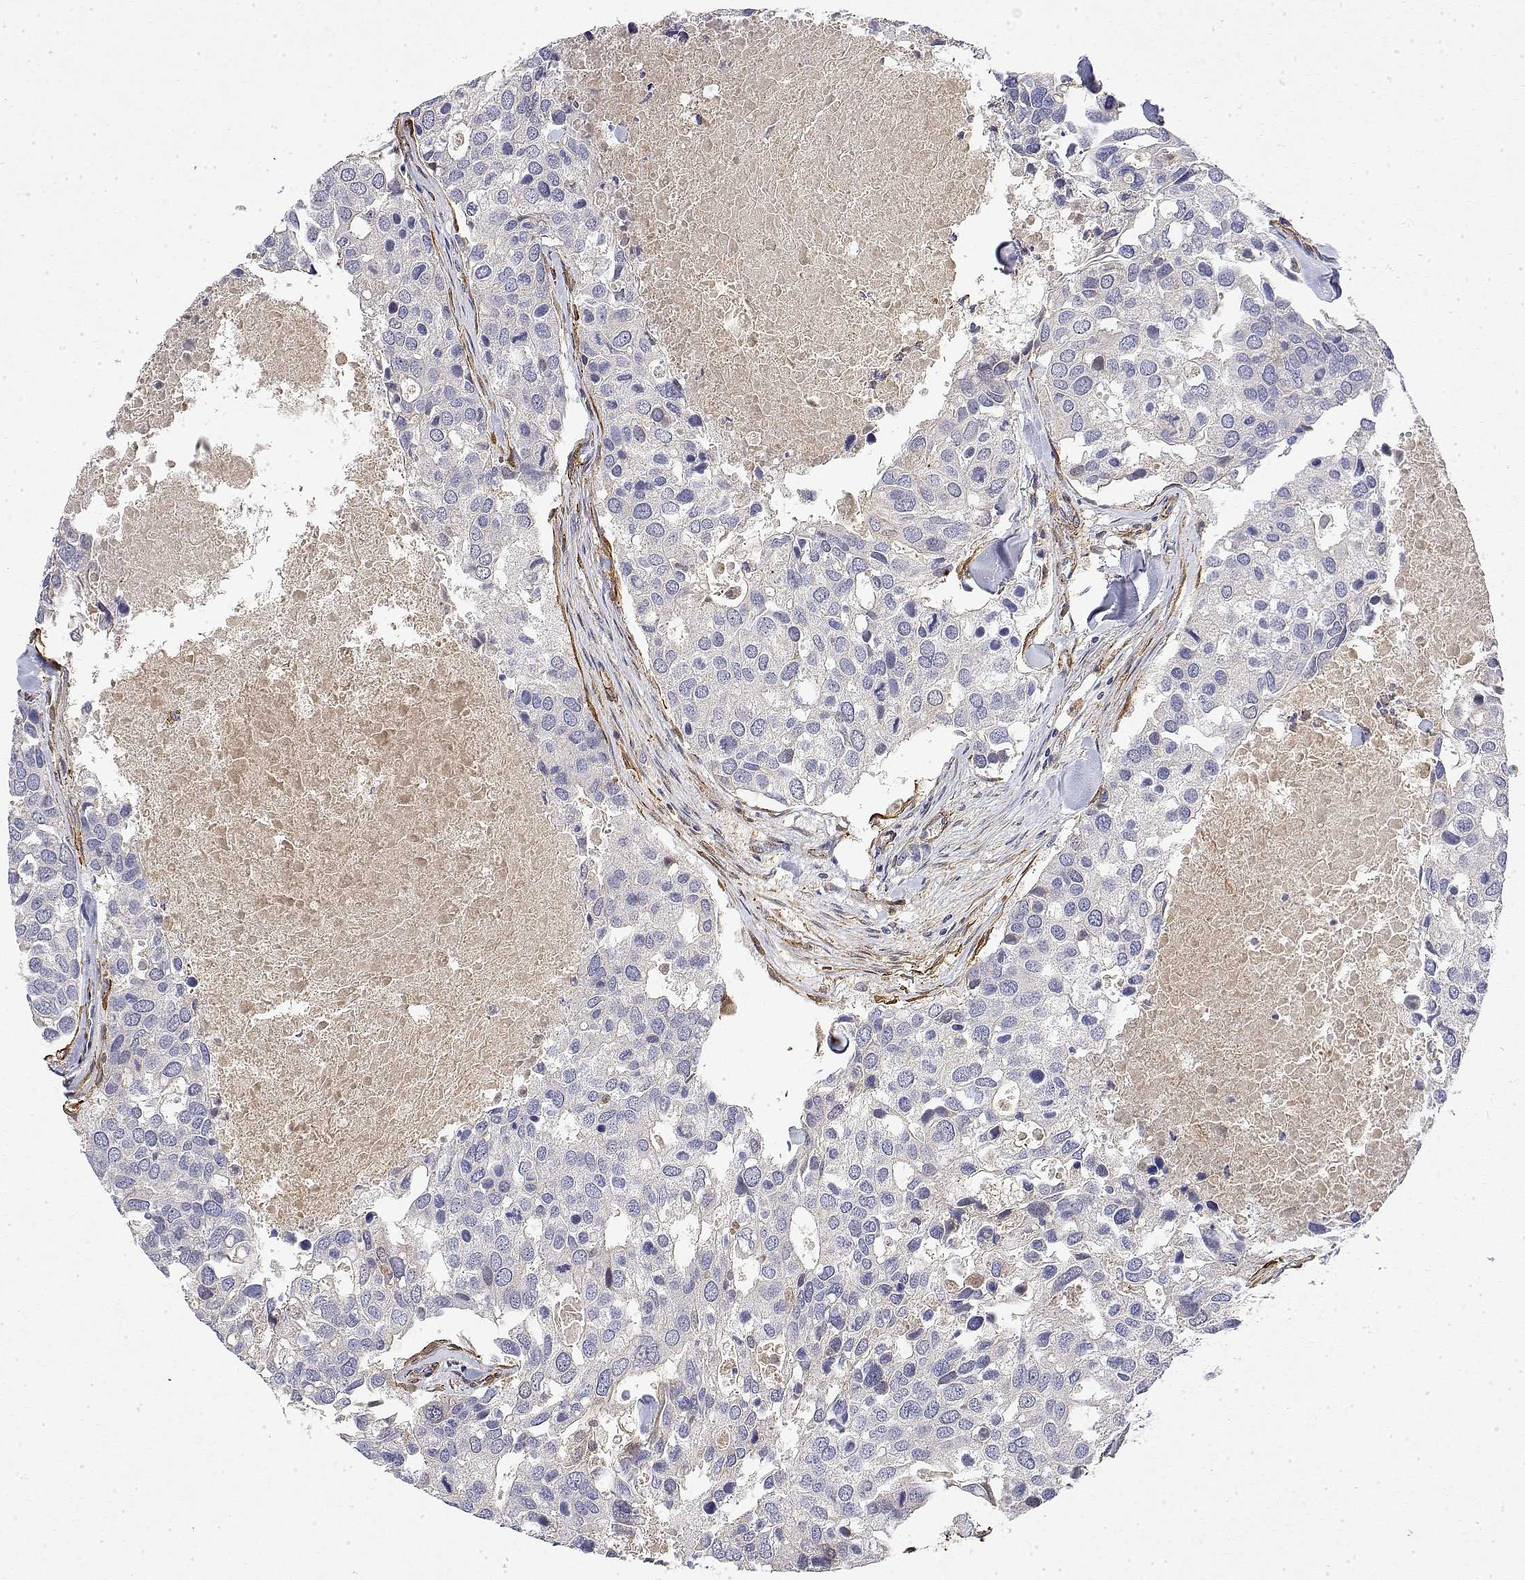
{"staining": {"intensity": "negative", "quantity": "none", "location": "none"}, "tissue": "breast cancer", "cell_type": "Tumor cells", "image_type": "cancer", "snomed": [{"axis": "morphology", "description": "Duct carcinoma"}, {"axis": "topography", "description": "Breast"}], "caption": "IHC of human breast invasive ductal carcinoma reveals no expression in tumor cells.", "gene": "SOWAHD", "patient": {"sex": "female", "age": 83}}